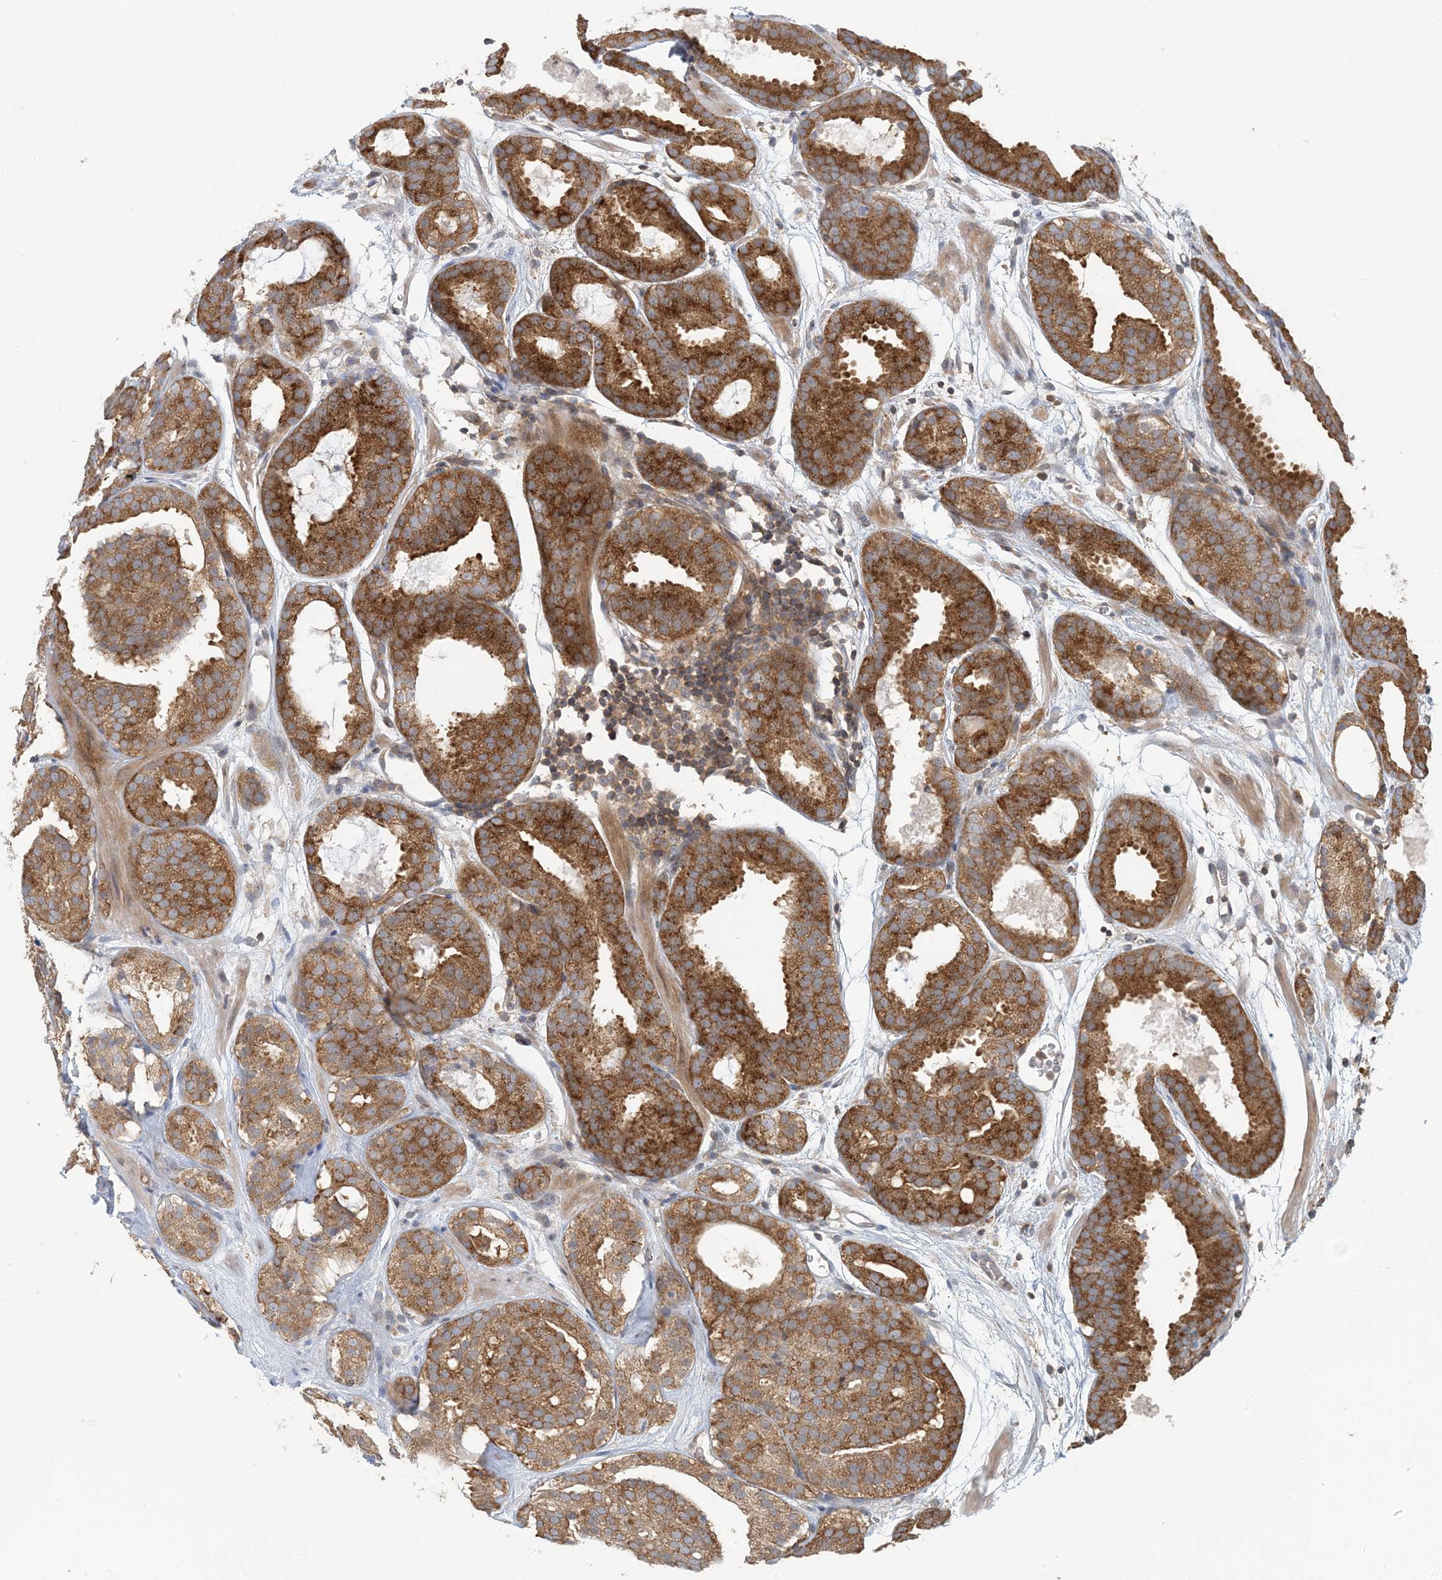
{"staining": {"intensity": "strong", "quantity": ">75%", "location": "cytoplasmic/membranous"}, "tissue": "prostate cancer", "cell_type": "Tumor cells", "image_type": "cancer", "snomed": [{"axis": "morphology", "description": "Adenocarcinoma, Low grade"}, {"axis": "topography", "description": "Prostate"}], "caption": "The immunohistochemical stain shows strong cytoplasmic/membranous positivity in tumor cells of prostate cancer (low-grade adenocarcinoma) tissue. (DAB (3,3'-diaminobenzidine) IHC with brightfield microscopy, high magnification).", "gene": "ATP13A2", "patient": {"sex": "male", "age": 69}}